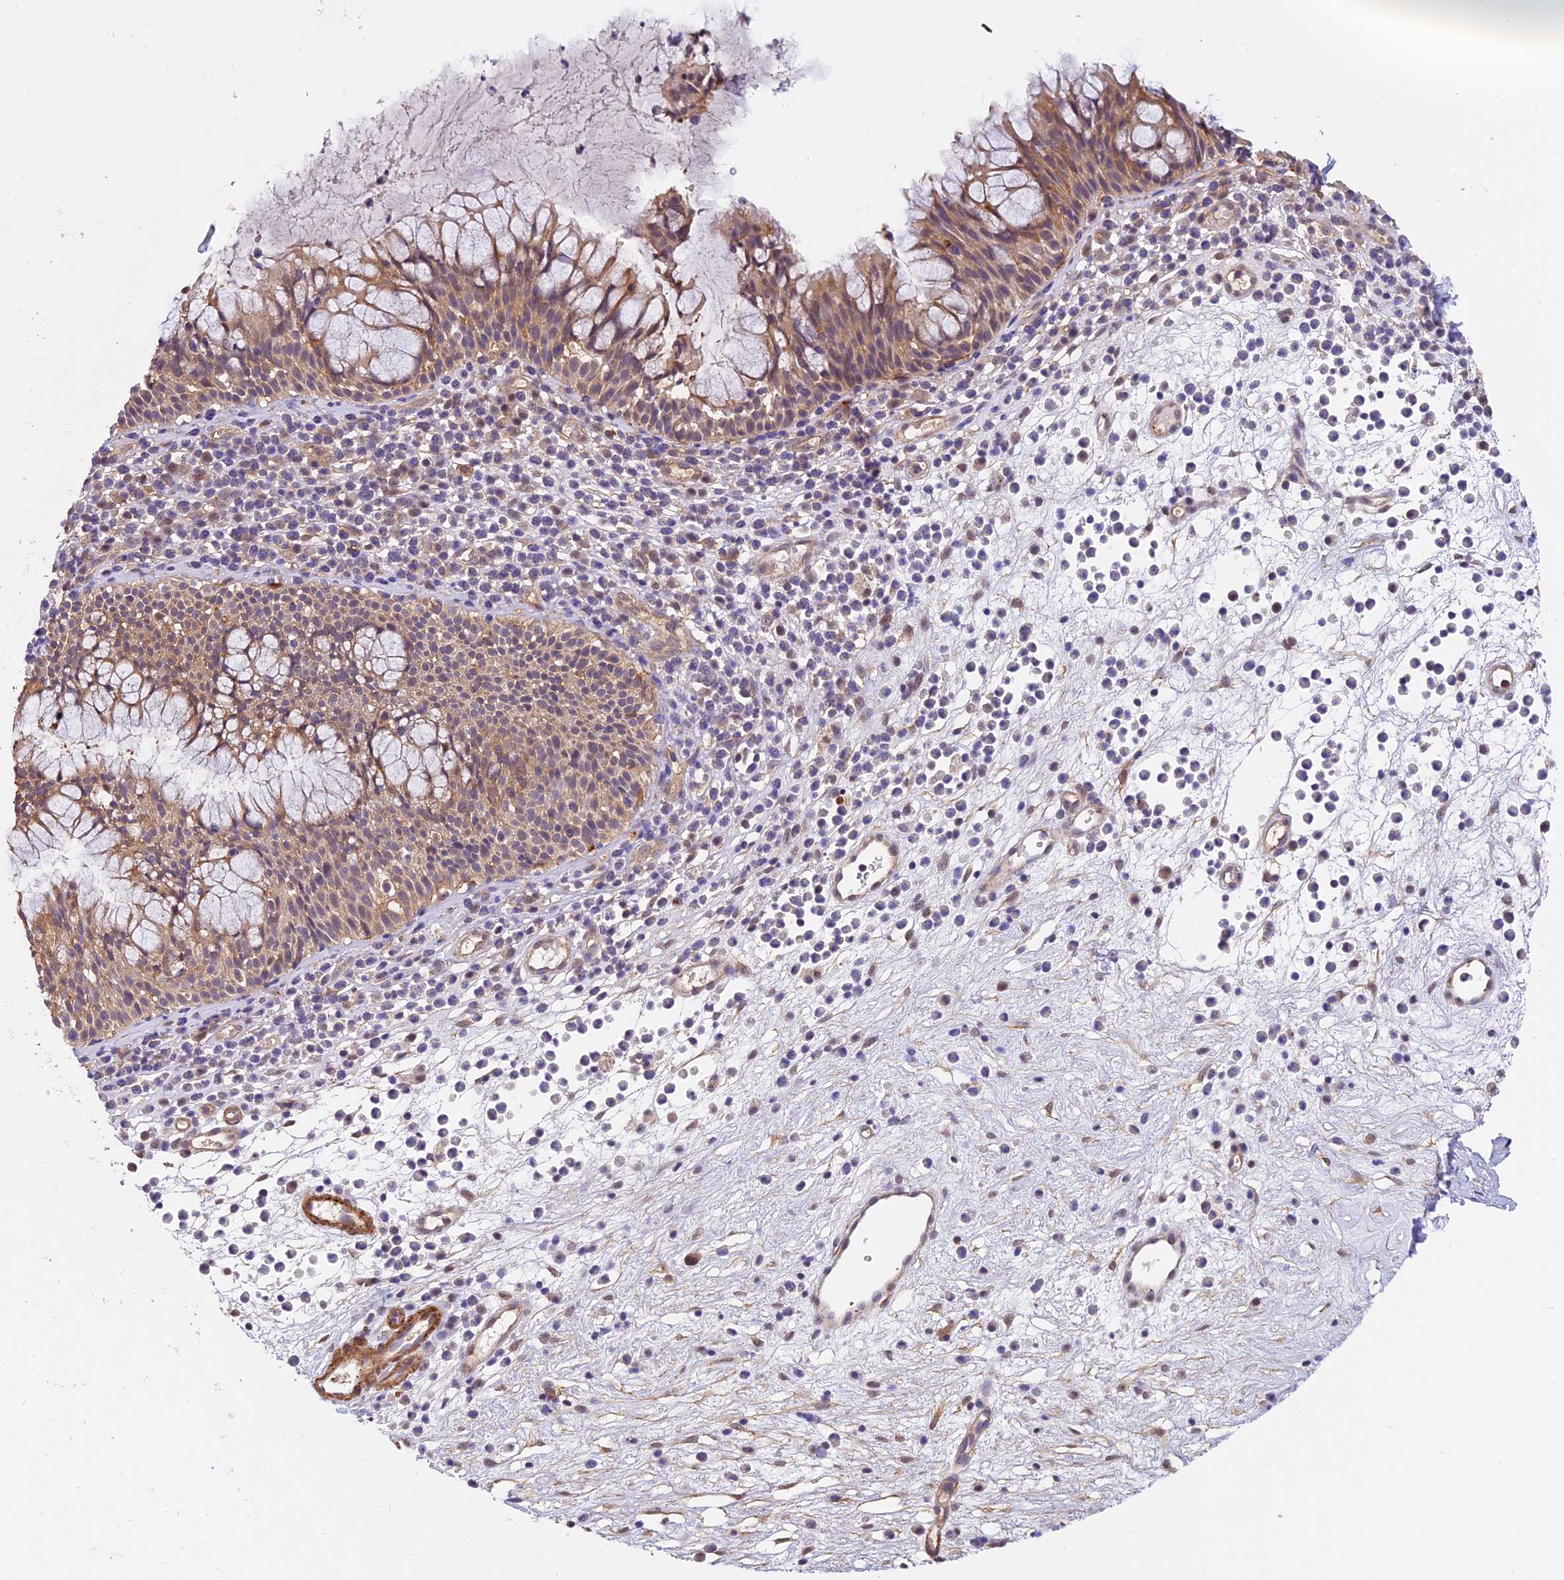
{"staining": {"intensity": "moderate", "quantity": ">75%", "location": "cytoplasmic/membranous"}, "tissue": "nasopharynx", "cell_type": "Respiratory epithelial cells", "image_type": "normal", "snomed": [{"axis": "morphology", "description": "Normal tissue, NOS"}, {"axis": "morphology", "description": "Inflammation, NOS"}, {"axis": "topography", "description": "Nasopharynx"}], "caption": "Protein expression analysis of benign nasopharynx demonstrates moderate cytoplasmic/membranous positivity in approximately >75% of respiratory epithelial cells.", "gene": "PSMB3", "patient": {"sex": "male", "age": 70}}